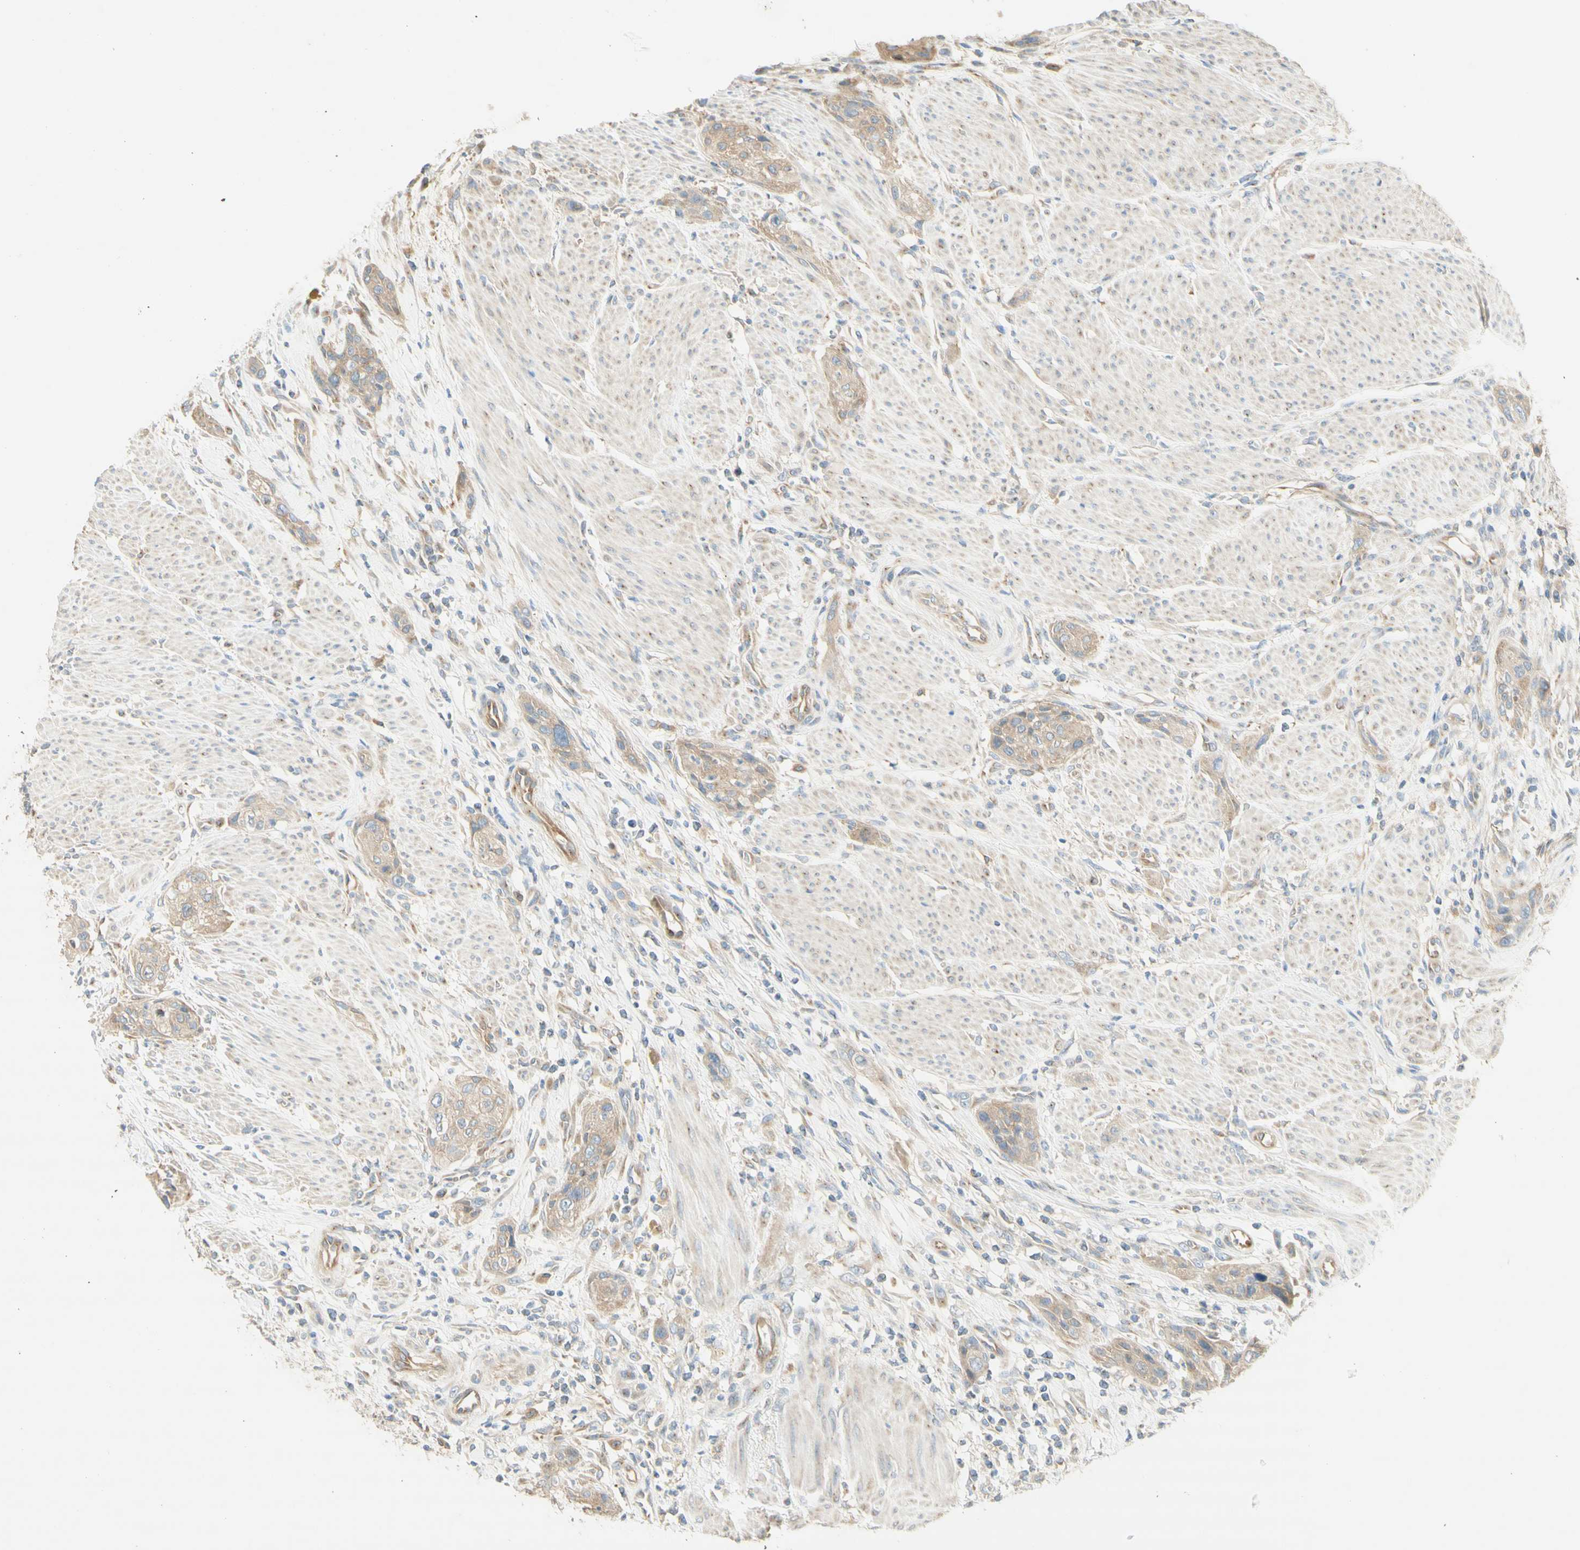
{"staining": {"intensity": "weak", "quantity": ">75%", "location": "cytoplasmic/membranous"}, "tissue": "urothelial cancer", "cell_type": "Tumor cells", "image_type": "cancer", "snomed": [{"axis": "morphology", "description": "Urothelial carcinoma, High grade"}, {"axis": "topography", "description": "Urinary bladder"}], "caption": "High-magnification brightfield microscopy of urothelial carcinoma (high-grade) stained with DAB (3,3'-diaminobenzidine) (brown) and counterstained with hematoxylin (blue). tumor cells exhibit weak cytoplasmic/membranous positivity is present in approximately>75% of cells. (brown staining indicates protein expression, while blue staining denotes nuclei).", "gene": "DYNC1H1", "patient": {"sex": "male", "age": 35}}